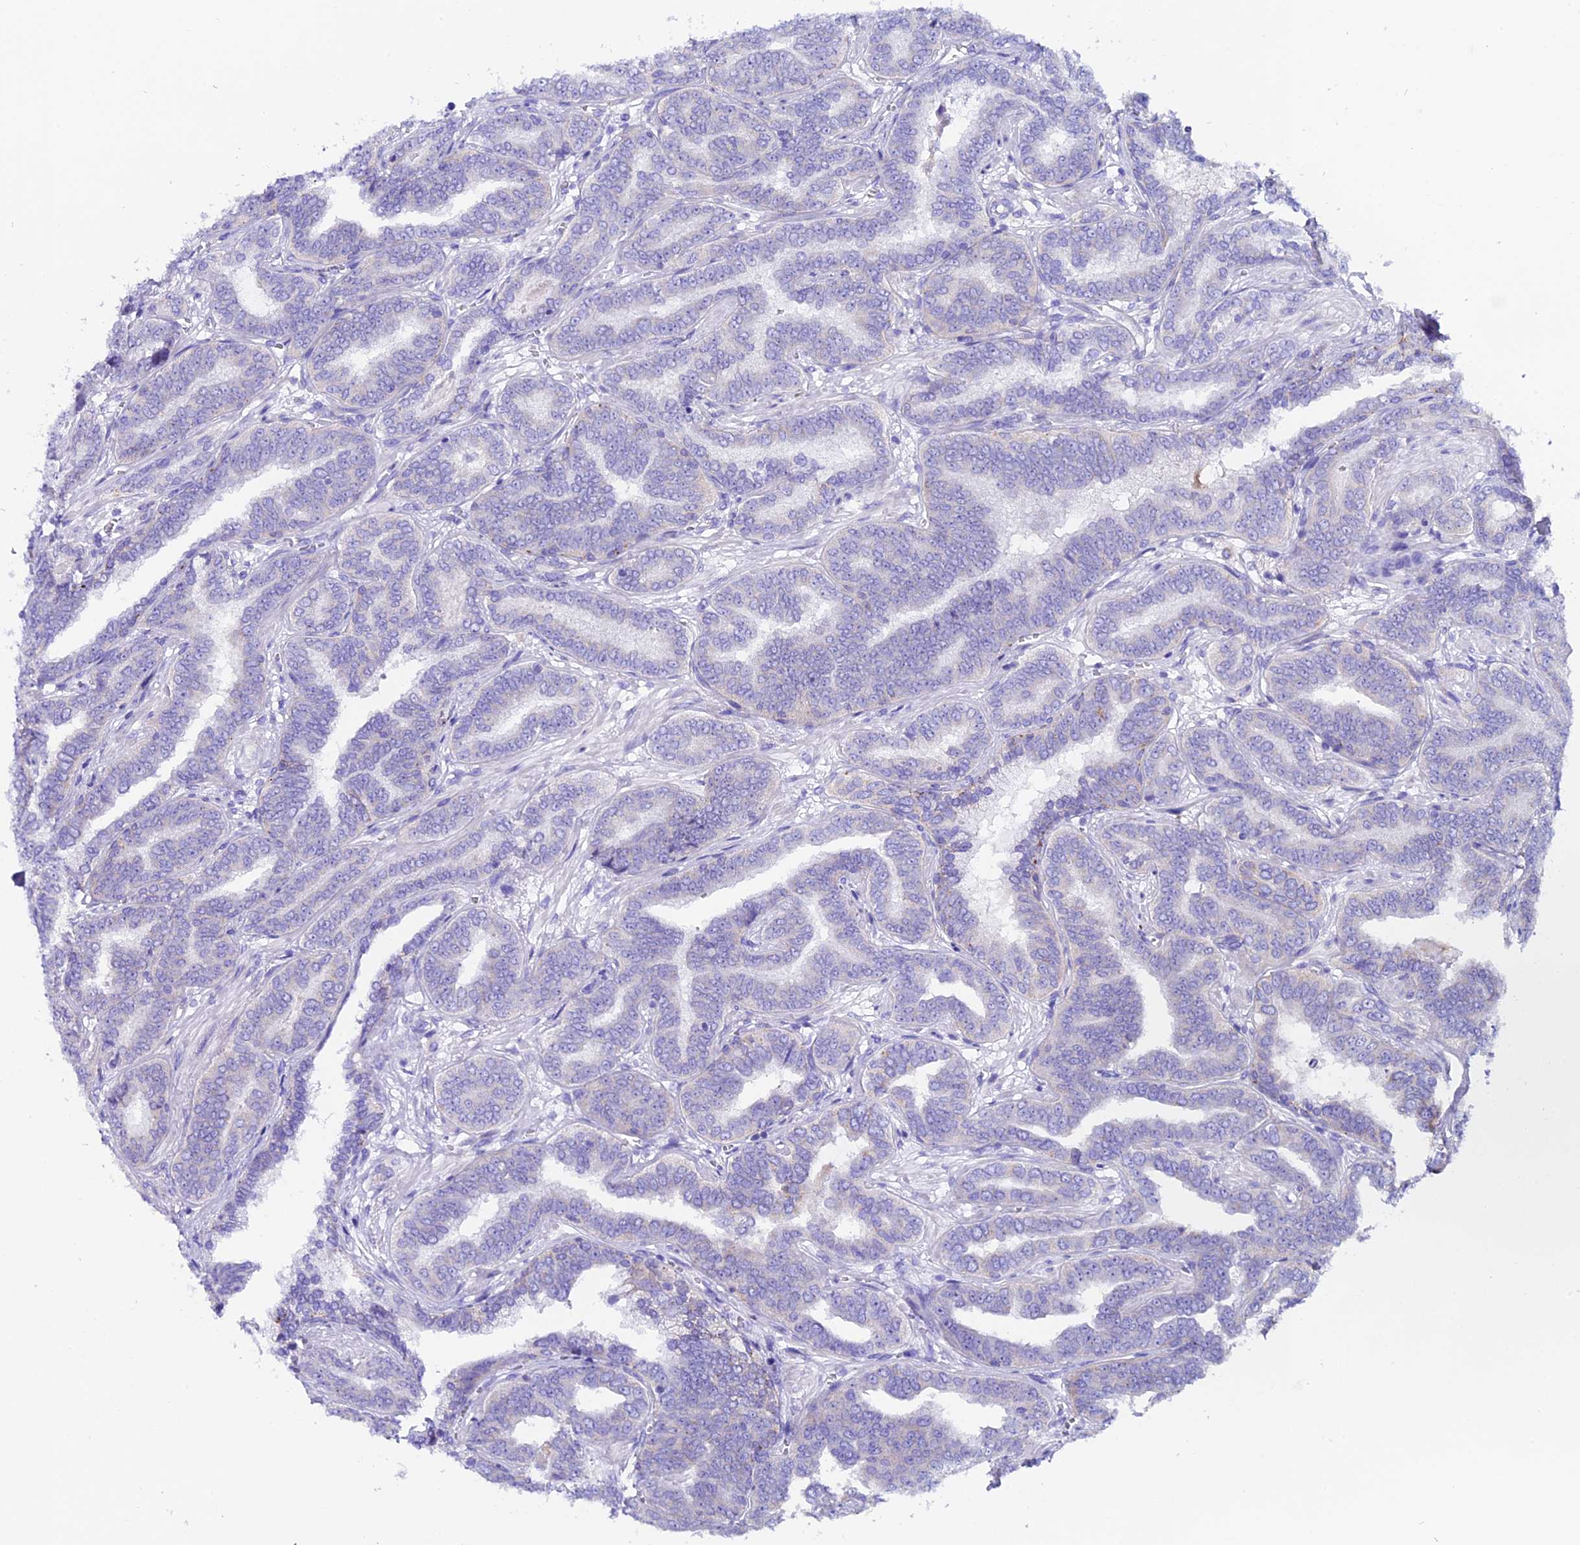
{"staining": {"intensity": "negative", "quantity": "none", "location": "none"}, "tissue": "prostate cancer", "cell_type": "Tumor cells", "image_type": "cancer", "snomed": [{"axis": "morphology", "description": "Adenocarcinoma, High grade"}, {"axis": "topography", "description": "Prostate"}], "caption": "Immunohistochemistry (IHC) of adenocarcinoma (high-grade) (prostate) exhibits no positivity in tumor cells.", "gene": "COMTD1", "patient": {"sex": "male", "age": 67}}